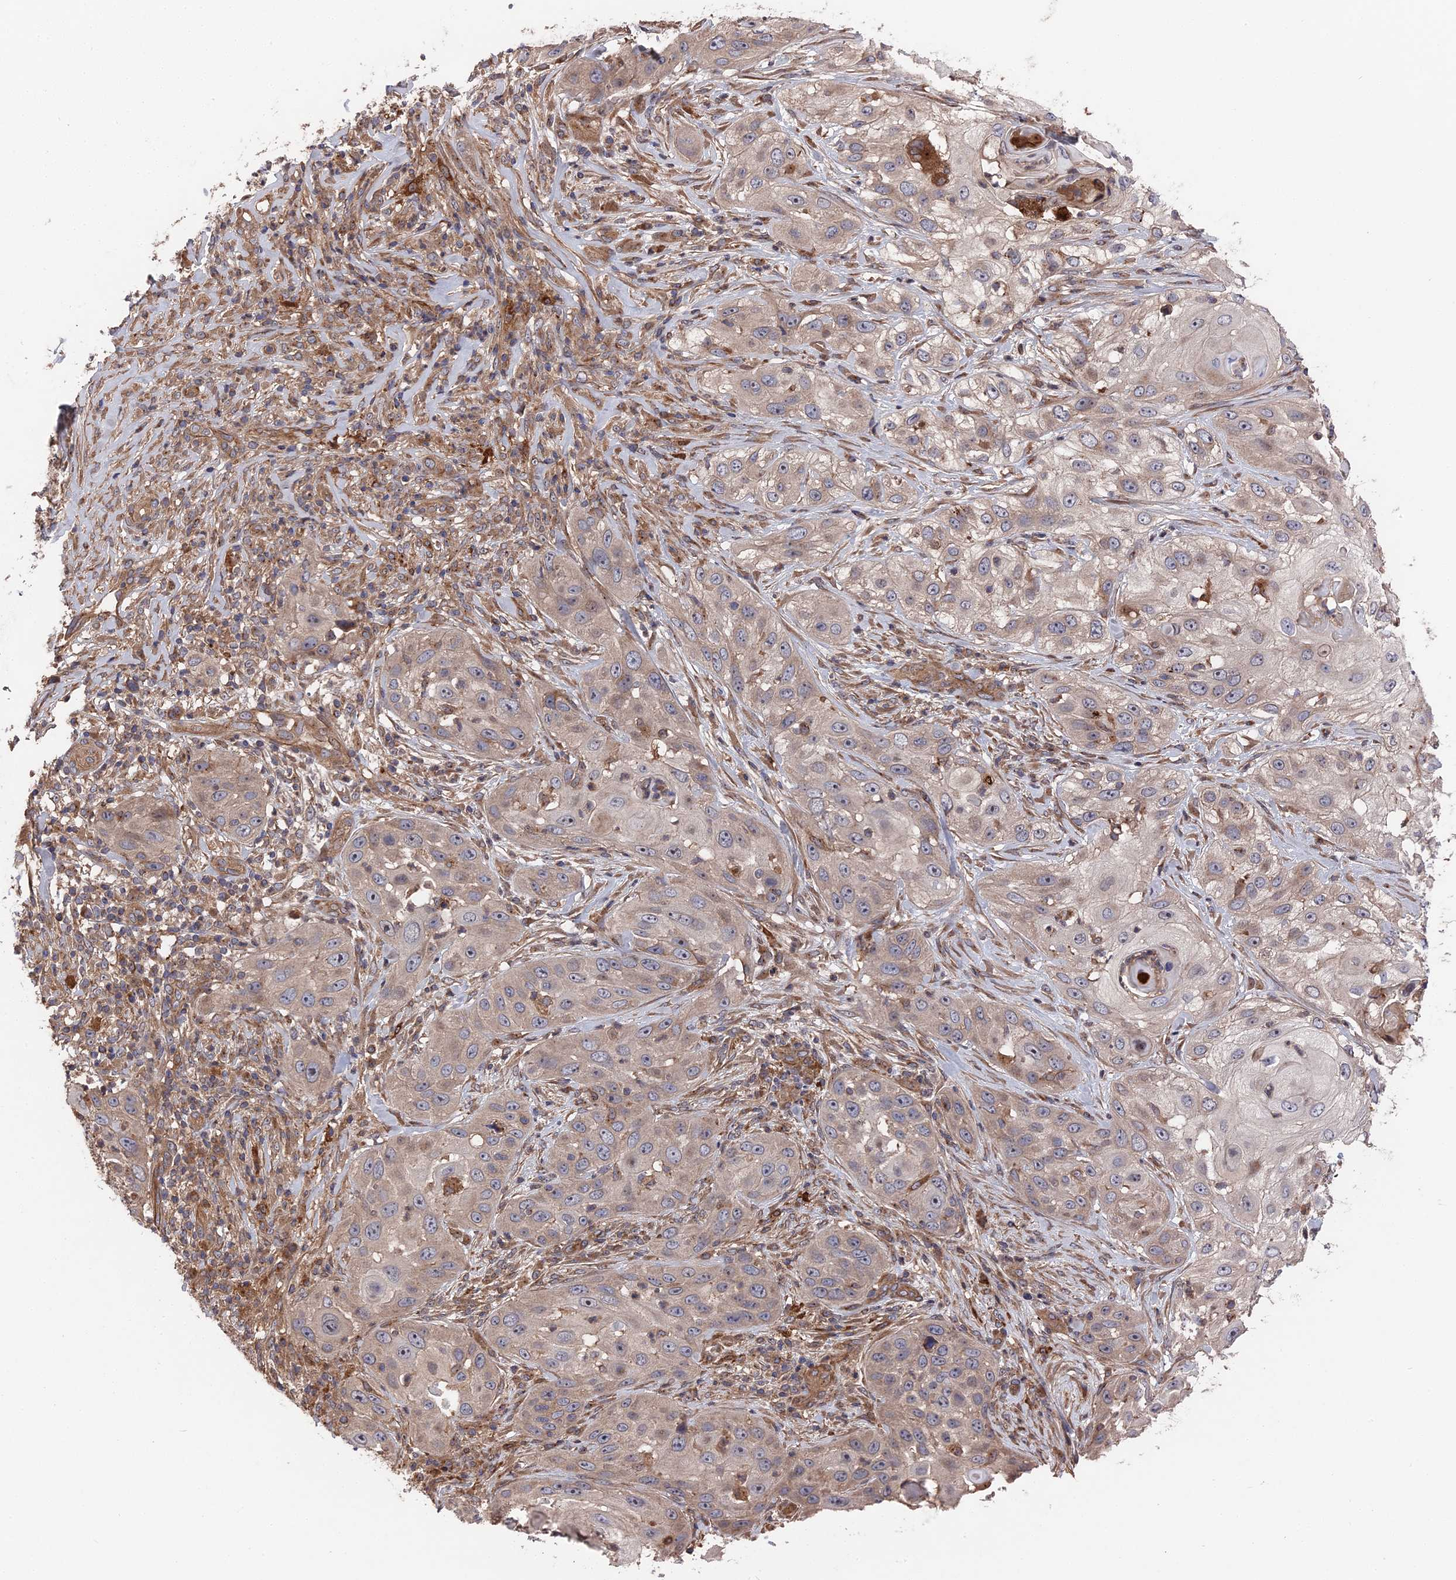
{"staining": {"intensity": "weak", "quantity": ">75%", "location": "cytoplasmic/membranous"}, "tissue": "skin cancer", "cell_type": "Tumor cells", "image_type": "cancer", "snomed": [{"axis": "morphology", "description": "Squamous cell carcinoma, NOS"}, {"axis": "topography", "description": "Skin"}], "caption": "About >75% of tumor cells in skin squamous cell carcinoma display weak cytoplasmic/membranous protein staining as visualized by brown immunohistochemical staining.", "gene": "DEF8", "patient": {"sex": "female", "age": 44}}